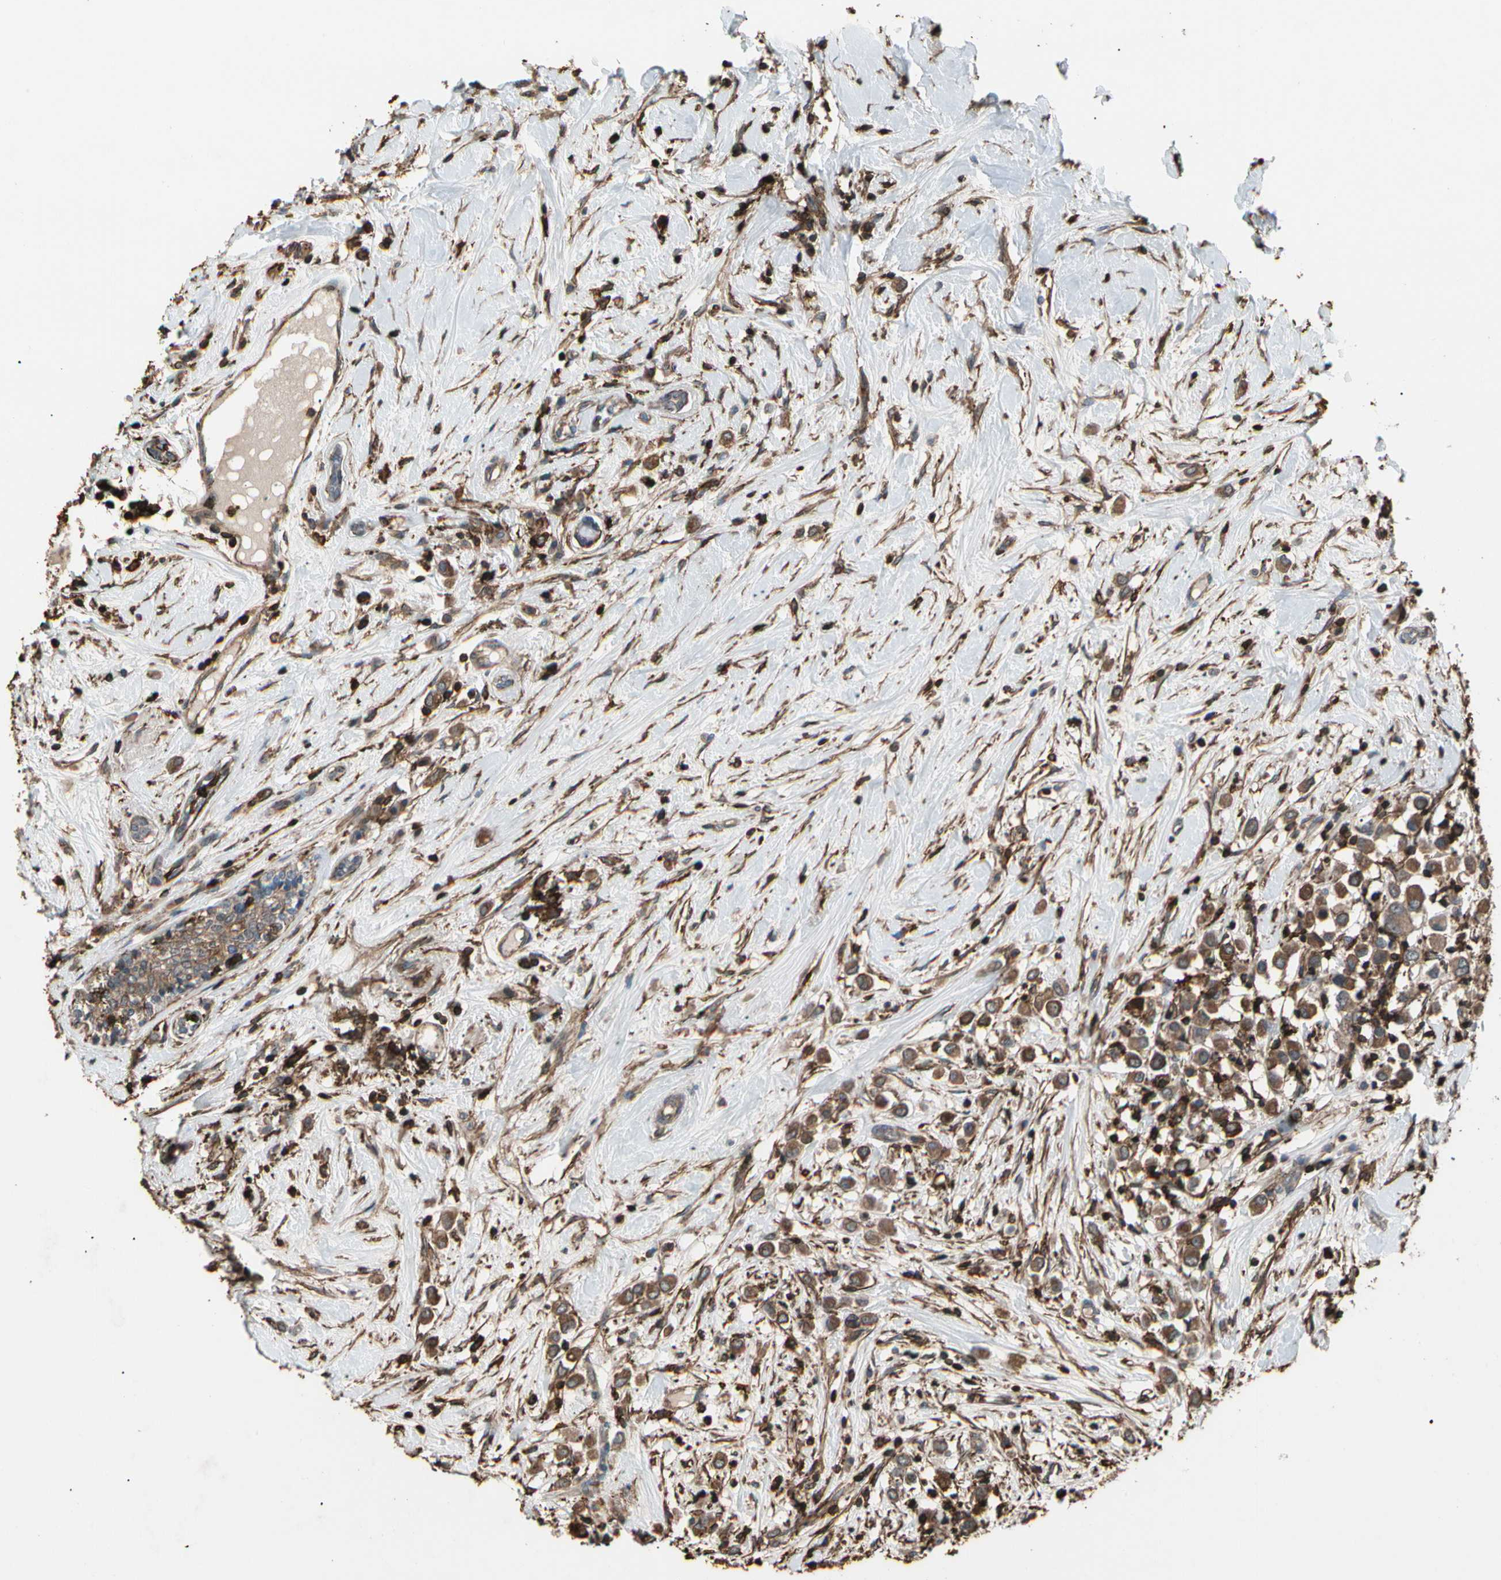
{"staining": {"intensity": "moderate", "quantity": ">75%", "location": "cytoplasmic/membranous"}, "tissue": "breast cancer", "cell_type": "Tumor cells", "image_type": "cancer", "snomed": [{"axis": "morphology", "description": "Duct carcinoma"}, {"axis": "topography", "description": "Breast"}], "caption": "Moderate cytoplasmic/membranous positivity for a protein is identified in approximately >75% of tumor cells of infiltrating ductal carcinoma (breast) using IHC.", "gene": "MAPK13", "patient": {"sex": "female", "age": 61}}